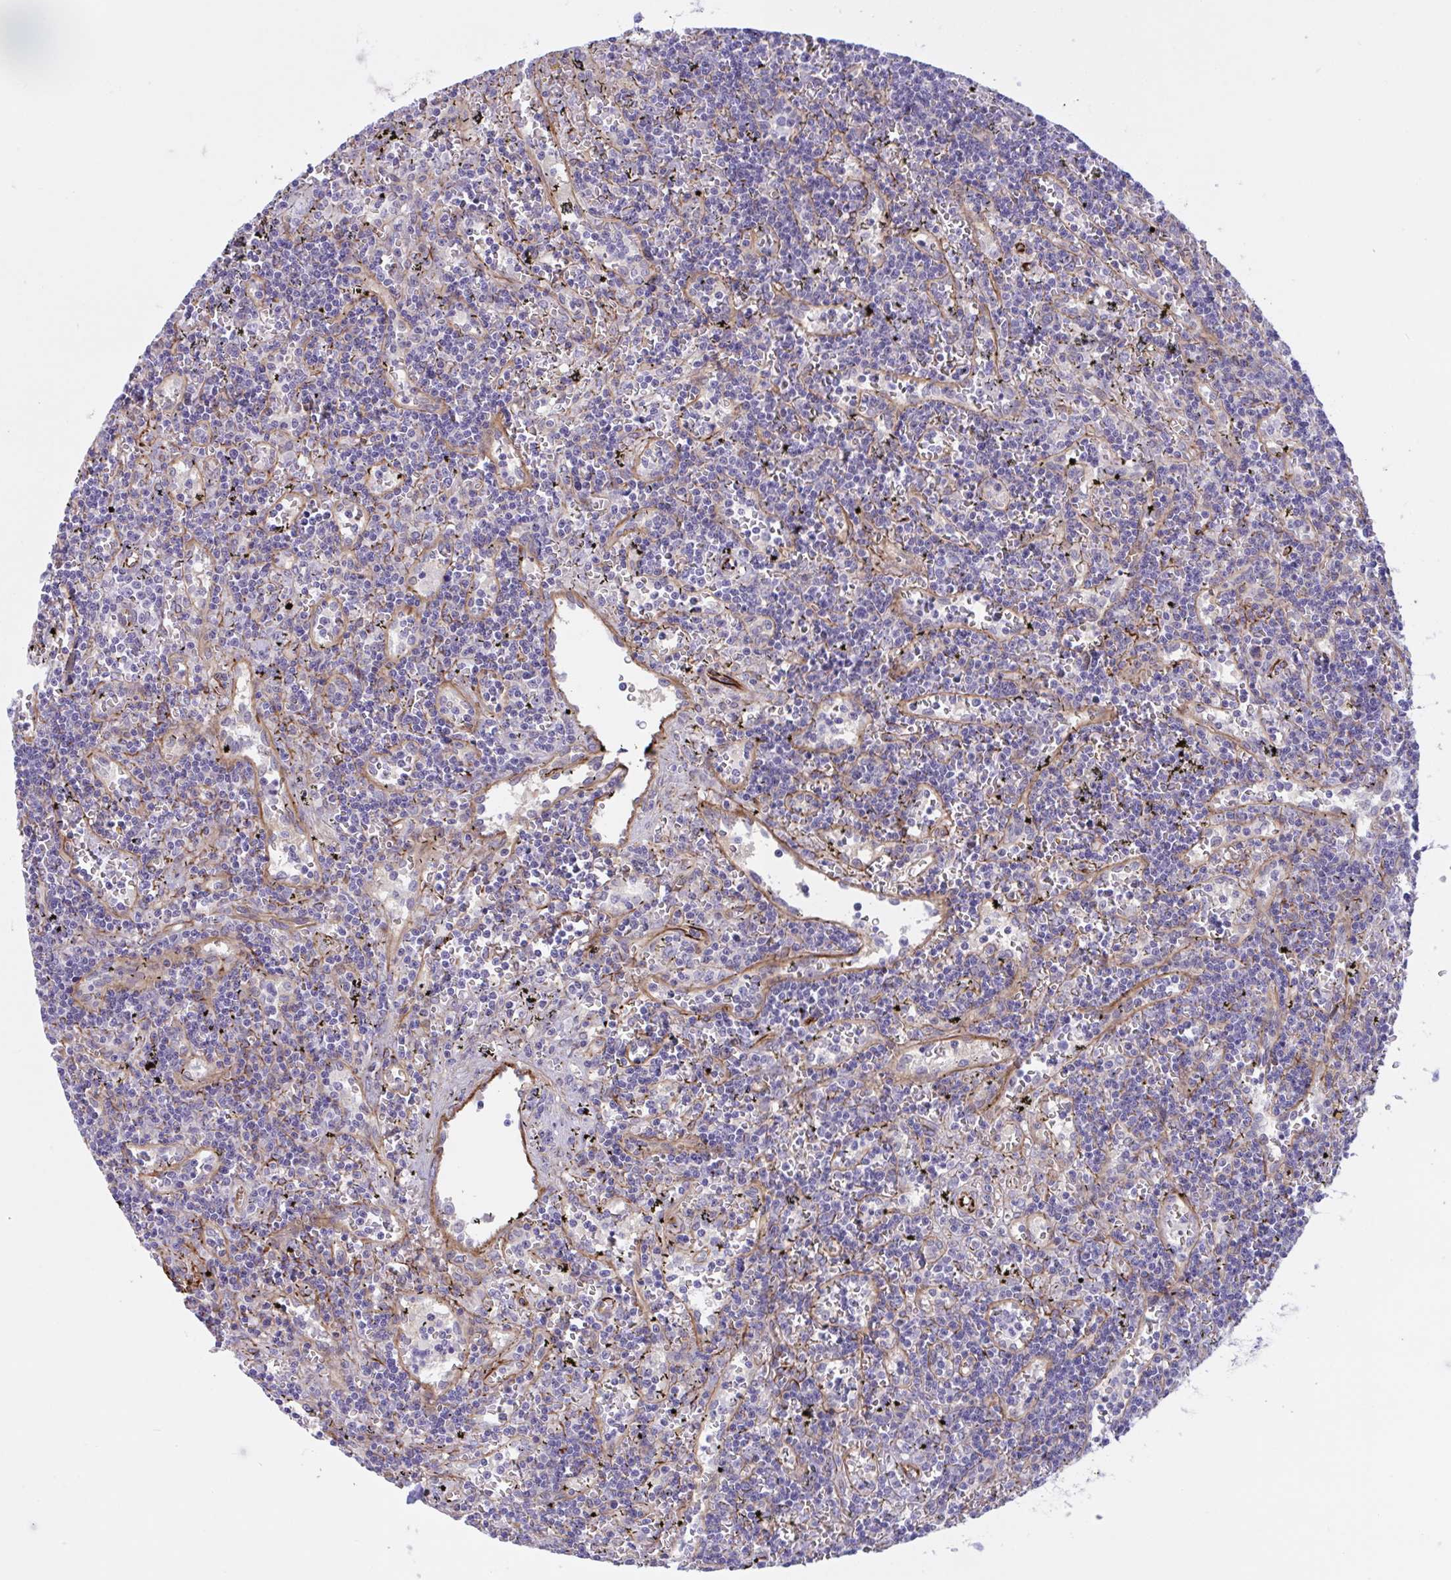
{"staining": {"intensity": "negative", "quantity": "none", "location": "none"}, "tissue": "lymphoma", "cell_type": "Tumor cells", "image_type": "cancer", "snomed": [{"axis": "morphology", "description": "Malignant lymphoma, non-Hodgkin's type, Low grade"}, {"axis": "topography", "description": "Spleen"}], "caption": "A high-resolution micrograph shows IHC staining of lymphoma, which demonstrates no significant expression in tumor cells. Nuclei are stained in blue.", "gene": "PRRT4", "patient": {"sex": "male", "age": 60}}